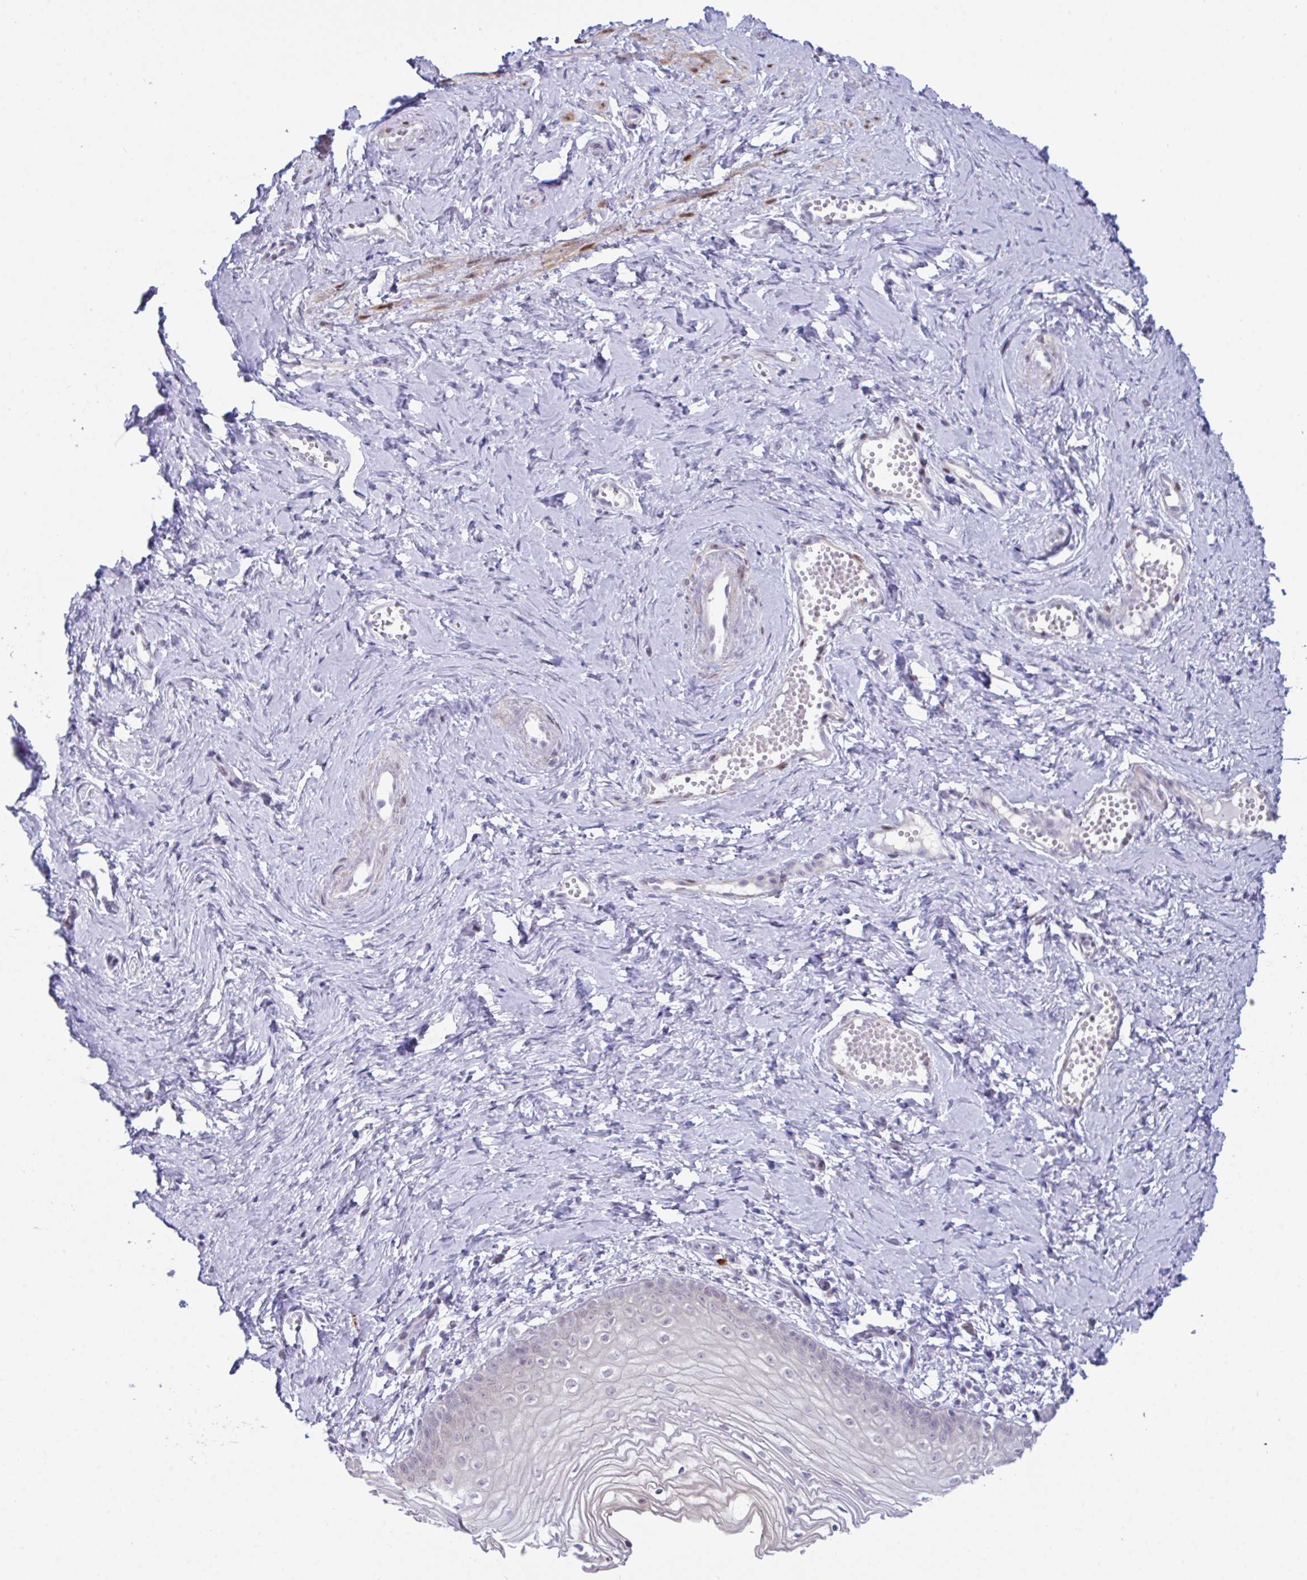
{"staining": {"intensity": "weak", "quantity": "<25%", "location": "nuclear"}, "tissue": "vagina", "cell_type": "Squamous epithelial cells", "image_type": "normal", "snomed": [{"axis": "morphology", "description": "Normal tissue, NOS"}, {"axis": "topography", "description": "Vagina"}], "caption": "Vagina stained for a protein using immunohistochemistry (IHC) reveals no expression squamous epithelial cells.", "gene": "USP35", "patient": {"sex": "female", "age": 38}}